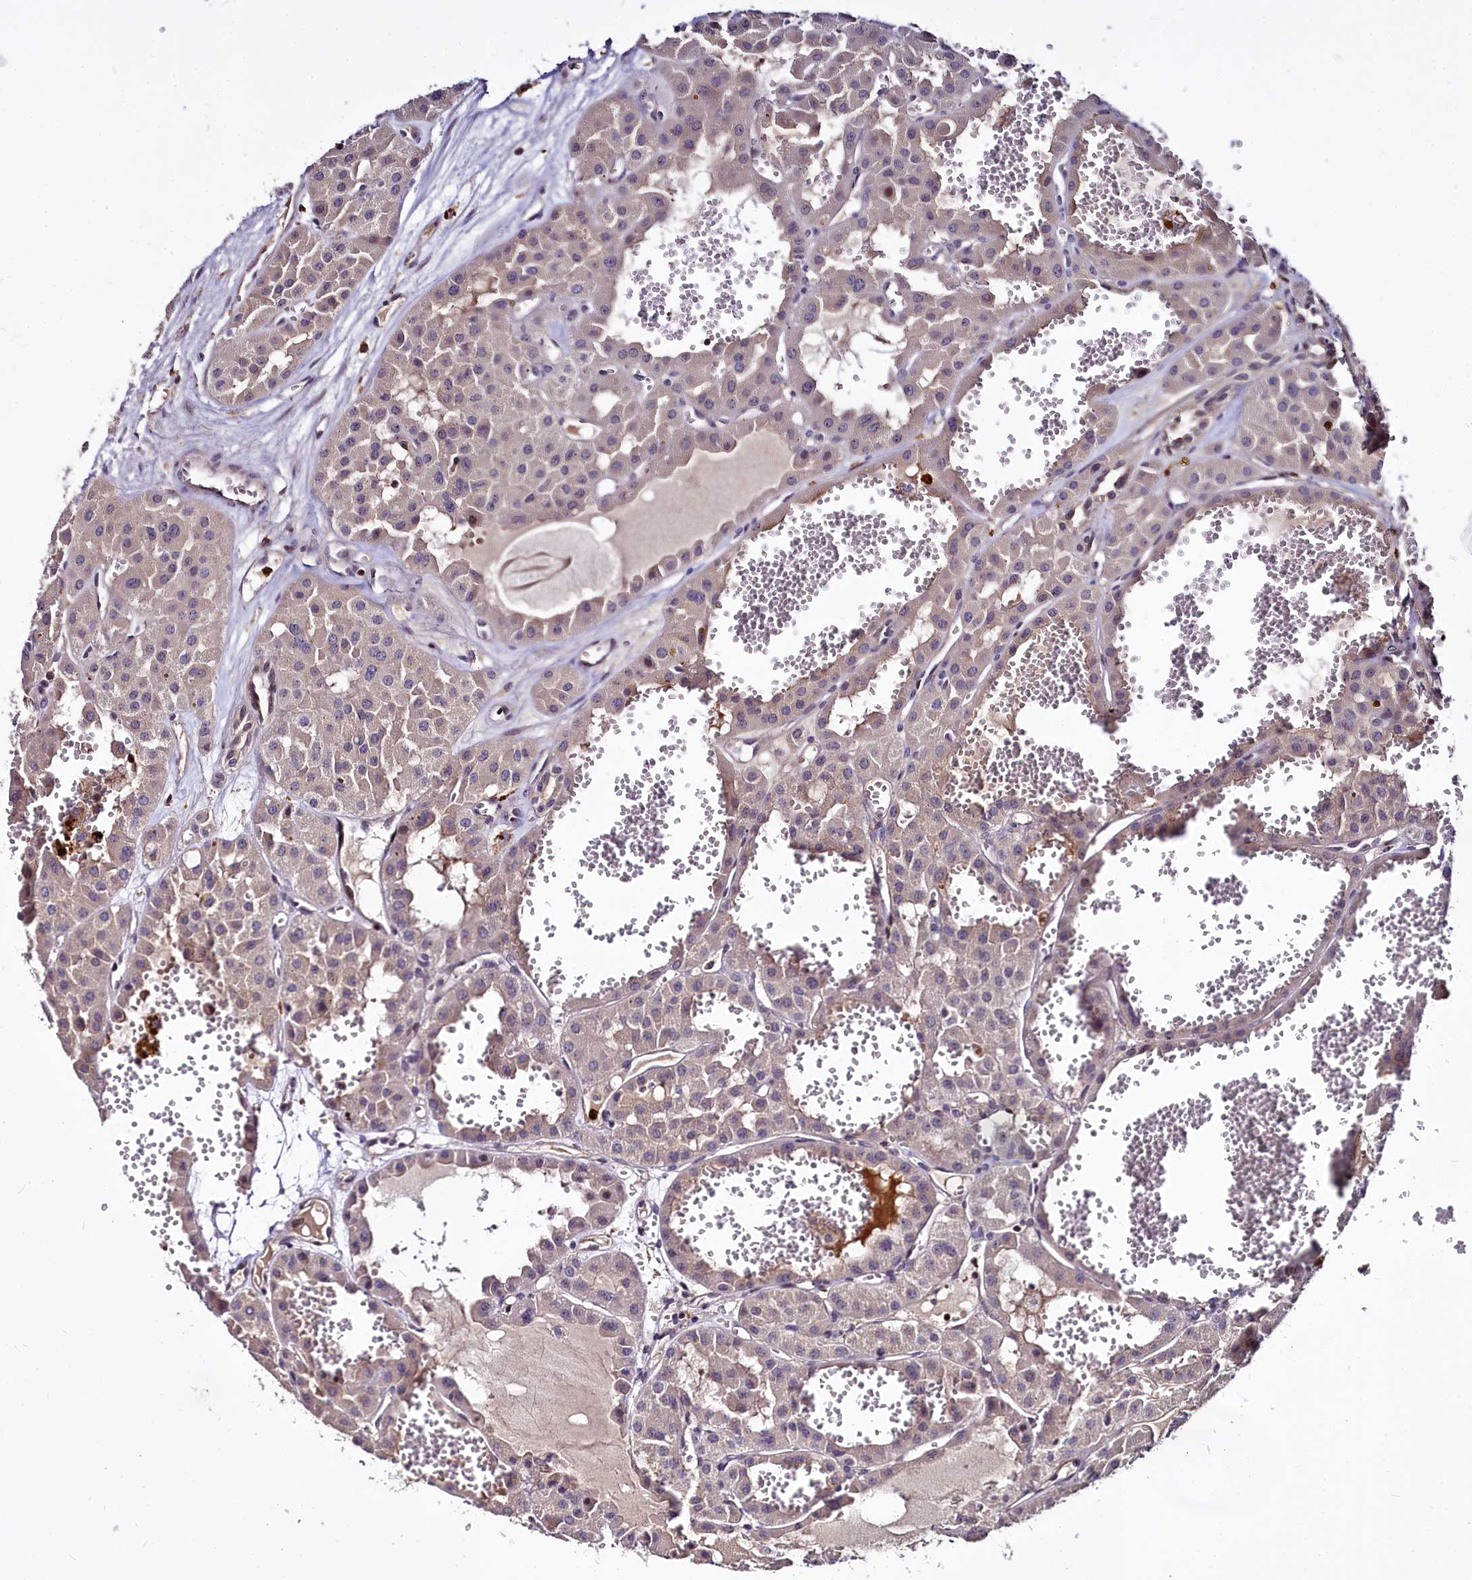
{"staining": {"intensity": "weak", "quantity": ">75%", "location": "cytoplasmic/membranous"}, "tissue": "renal cancer", "cell_type": "Tumor cells", "image_type": "cancer", "snomed": [{"axis": "morphology", "description": "Carcinoma, NOS"}, {"axis": "topography", "description": "Kidney"}], "caption": "High-power microscopy captured an IHC image of renal cancer (carcinoma), revealing weak cytoplasmic/membranous positivity in approximately >75% of tumor cells. Nuclei are stained in blue.", "gene": "ATG101", "patient": {"sex": "female", "age": 75}}